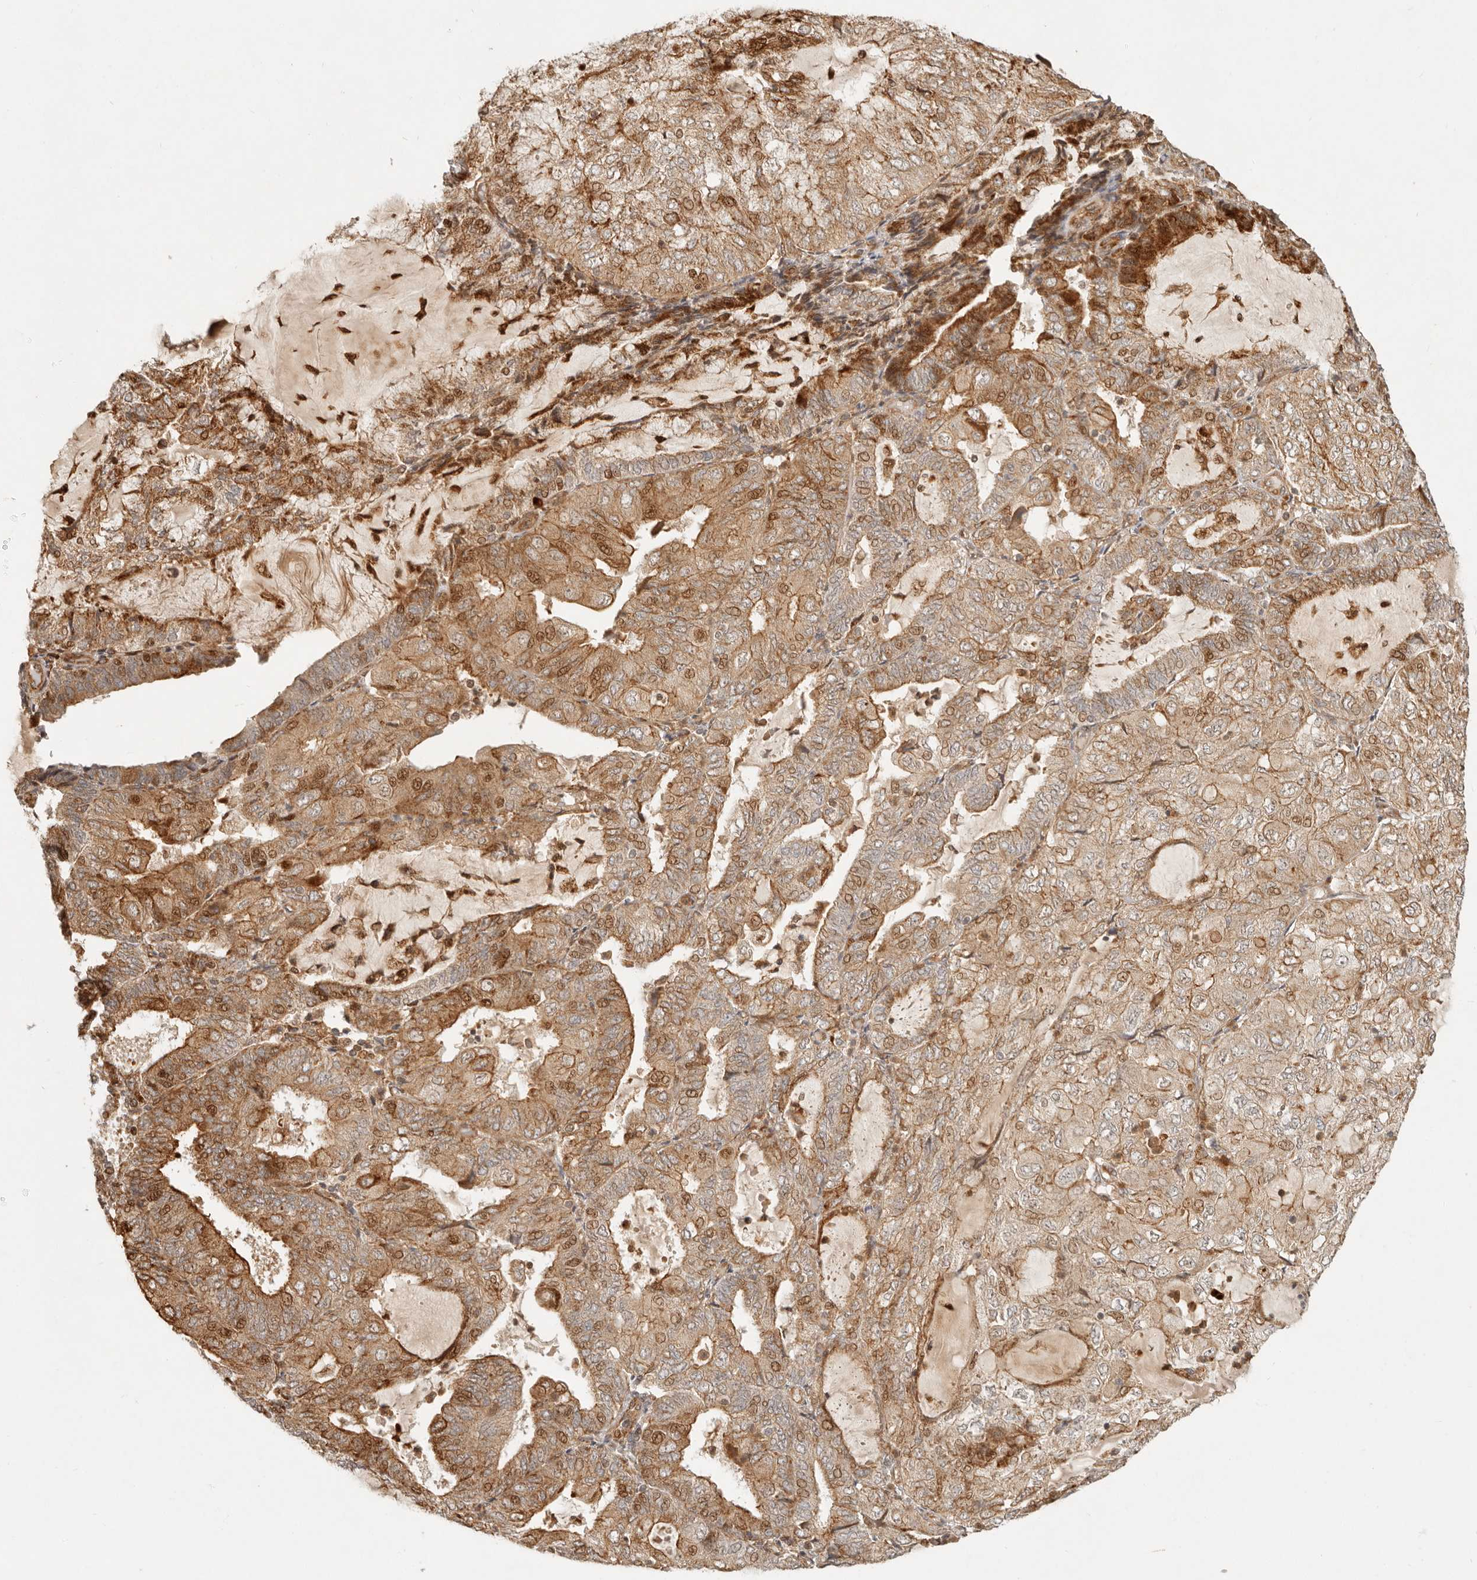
{"staining": {"intensity": "moderate", "quantity": ">75%", "location": "cytoplasmic/membranous,nuclear"}, "tissue": "endometrial cancer", "cell_type": "Tumor cells", "image_type": "cancer", "snomed": [{"axis": "morphology", "description": "Adenocarcinoma, NOS"}, {"axis": "topography", "description": "Endometrium"}], "caption": "The micrograph reveals staining of adenocarcinoma (endometrial), revealing moderate cytoplasmic/membranous and nuclear protein positivity (brown color) within tumor cells.", "gene": "KLHL38", "patient": {"sex": "female", "age": 81}}